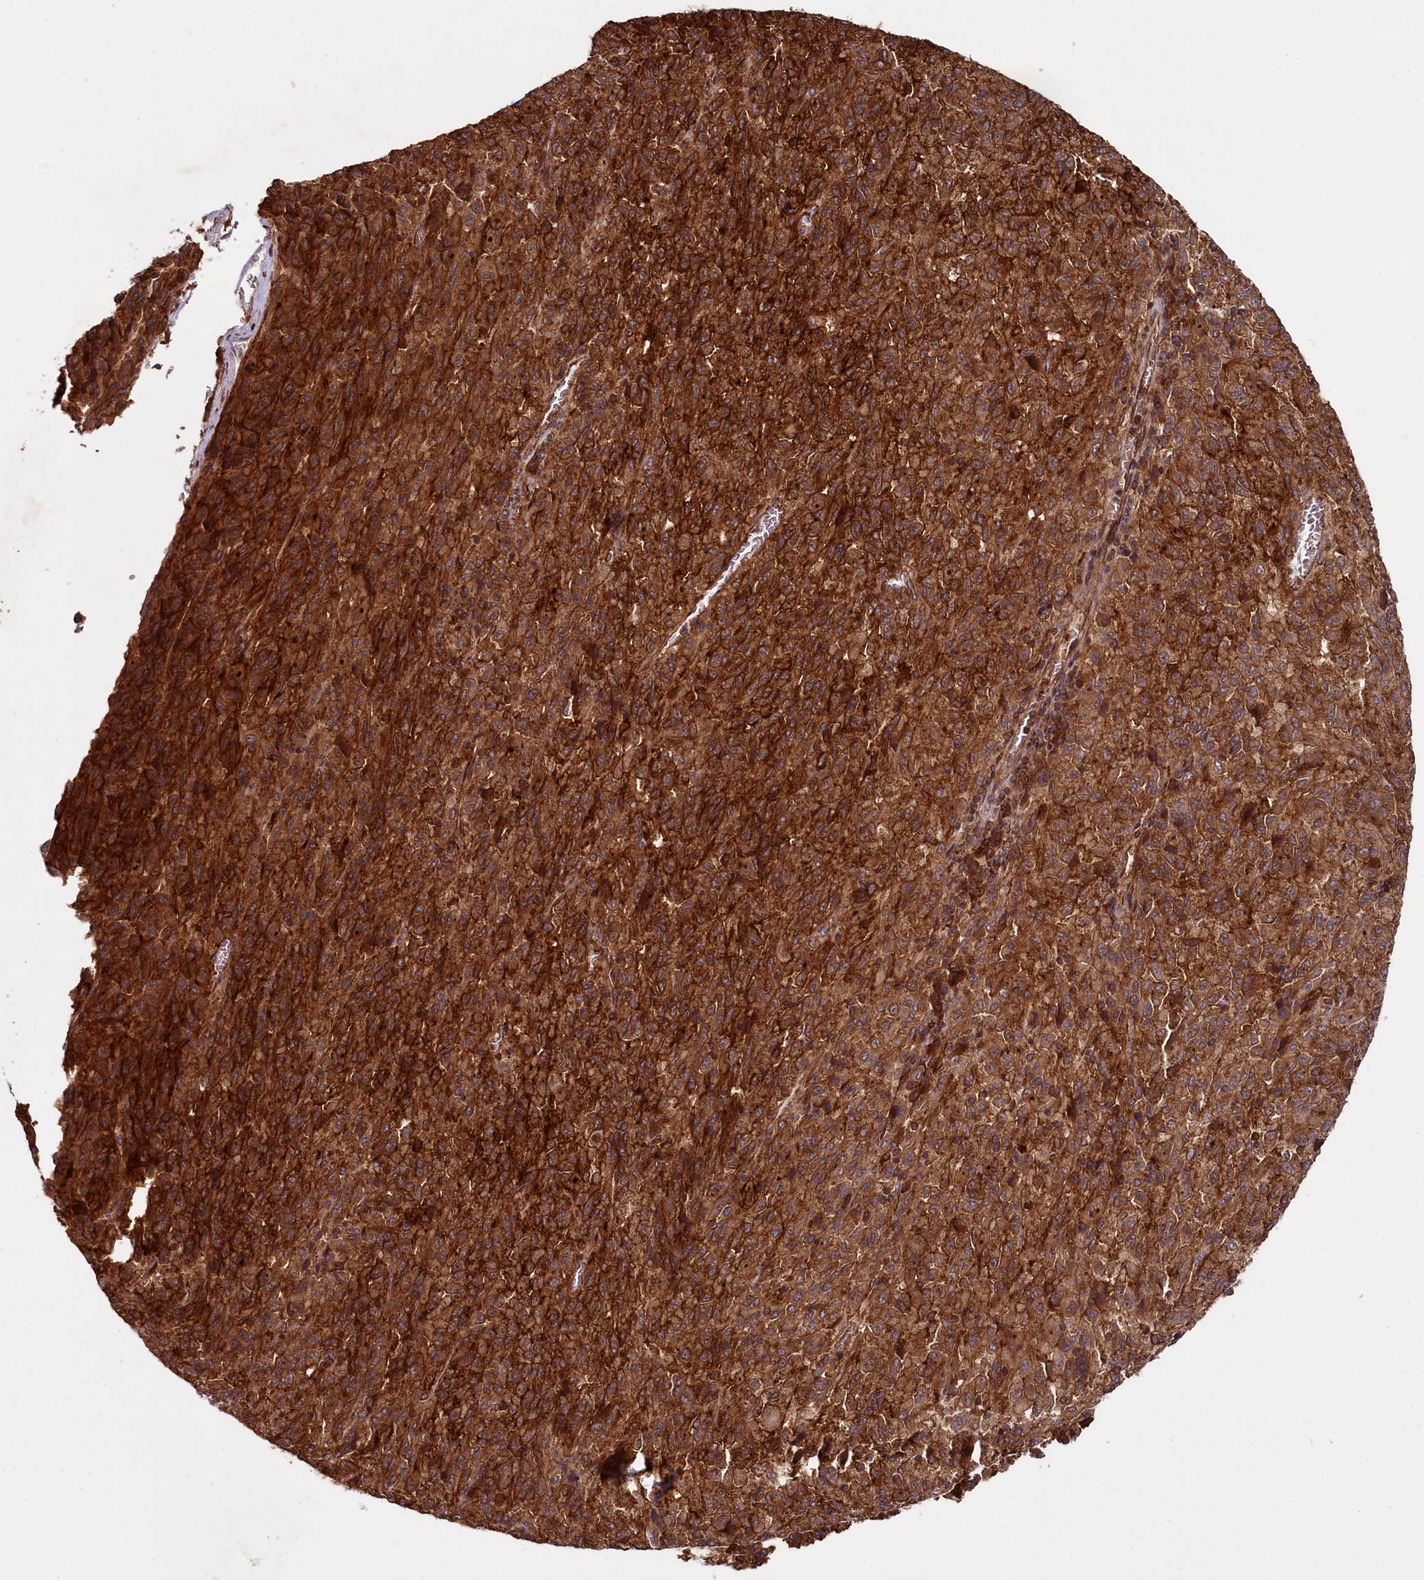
{"staining": {"intensity": "strong", "quantity": ">75%", "location": "cytoplasmic/membranous"}, "tissue": "melanoma", "cell_type": "Tumor cells", "image_type": "cancer", "snomed": [{"axis": "morphology", "description": "Malignant melanoma, Metastatic site"}, {"axis": "topography", "description": "Lung"}], "caption": "Immunohistochemistry photomicrograph of neoplastic tissue: malignant melanoma (metastatic site) stained using IHC shows high levels of strong protein expression localized specifically in the cytoplasmic/membranous of tumor cells, appearing as a cytoplasmic/membranous brown color.", "gene": "SVIP", "patient": {"sex": "male", "age": 64}}